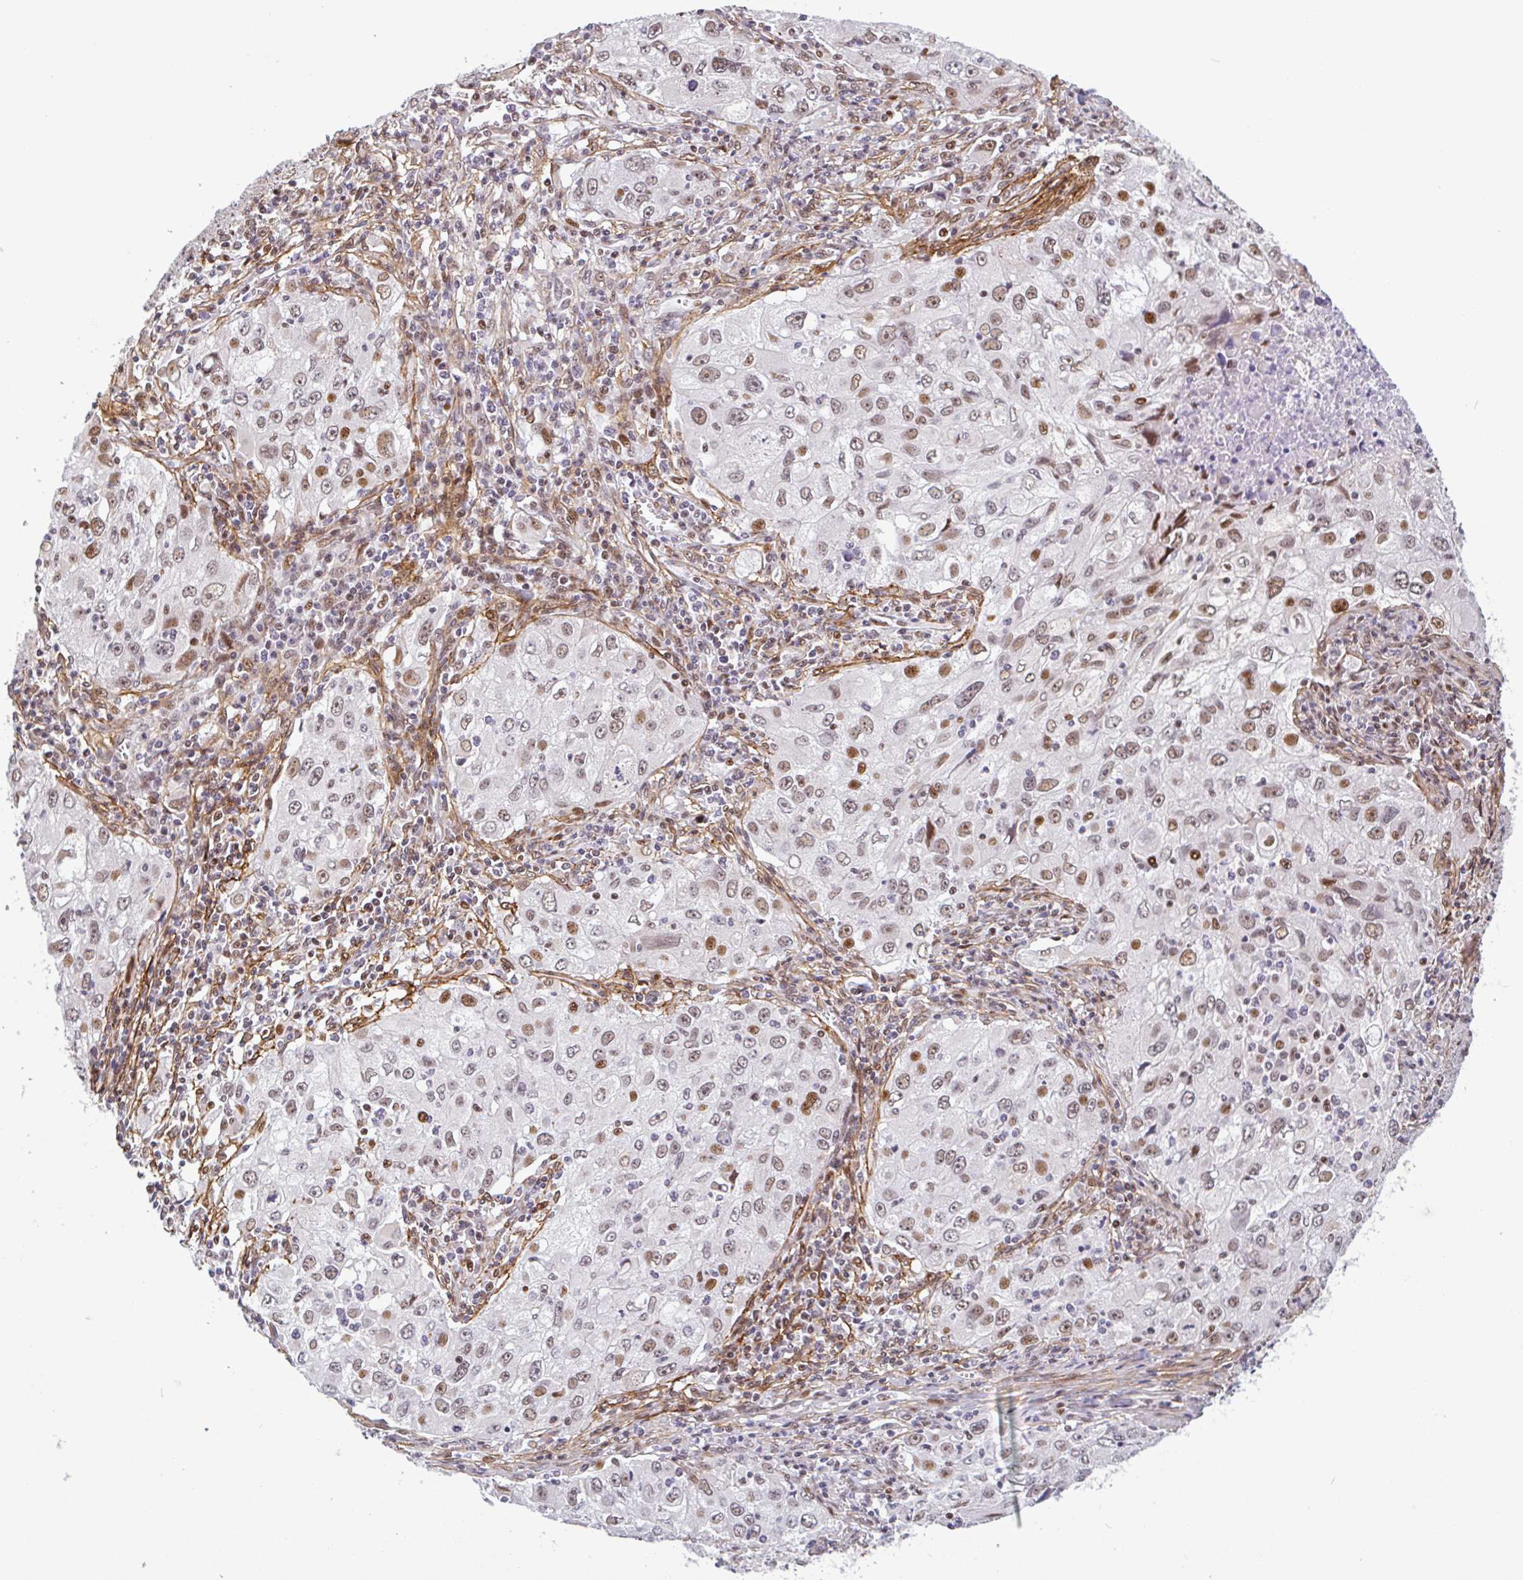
{"staining": {"intensity": "moderate", "quantity": "25%-75%", "location": "nuclear"}, "tissue": "lung cancer", "cell_type": "Tumor cells", "image_type": "cancer", "snomed": [{"axis": "morphology", "description": "Adenocarcinoma, NOS"}, {"axis": "morphology", "description": "Adenocarcinoma, metastatic, NOS"}, {"axis": "topography", "description": "Lymph node"}, {"axis": "topography", "description": "Lung"}], "caption": "Immunohistochemical staining of metastatic adenocarcinoma (lung) exhibits medium levels of moderate nuclear protein positivity in about 25%-75% of tumor cells.", "gene": "TMEM119", "patient": {"sex": "female", "age": 42}}